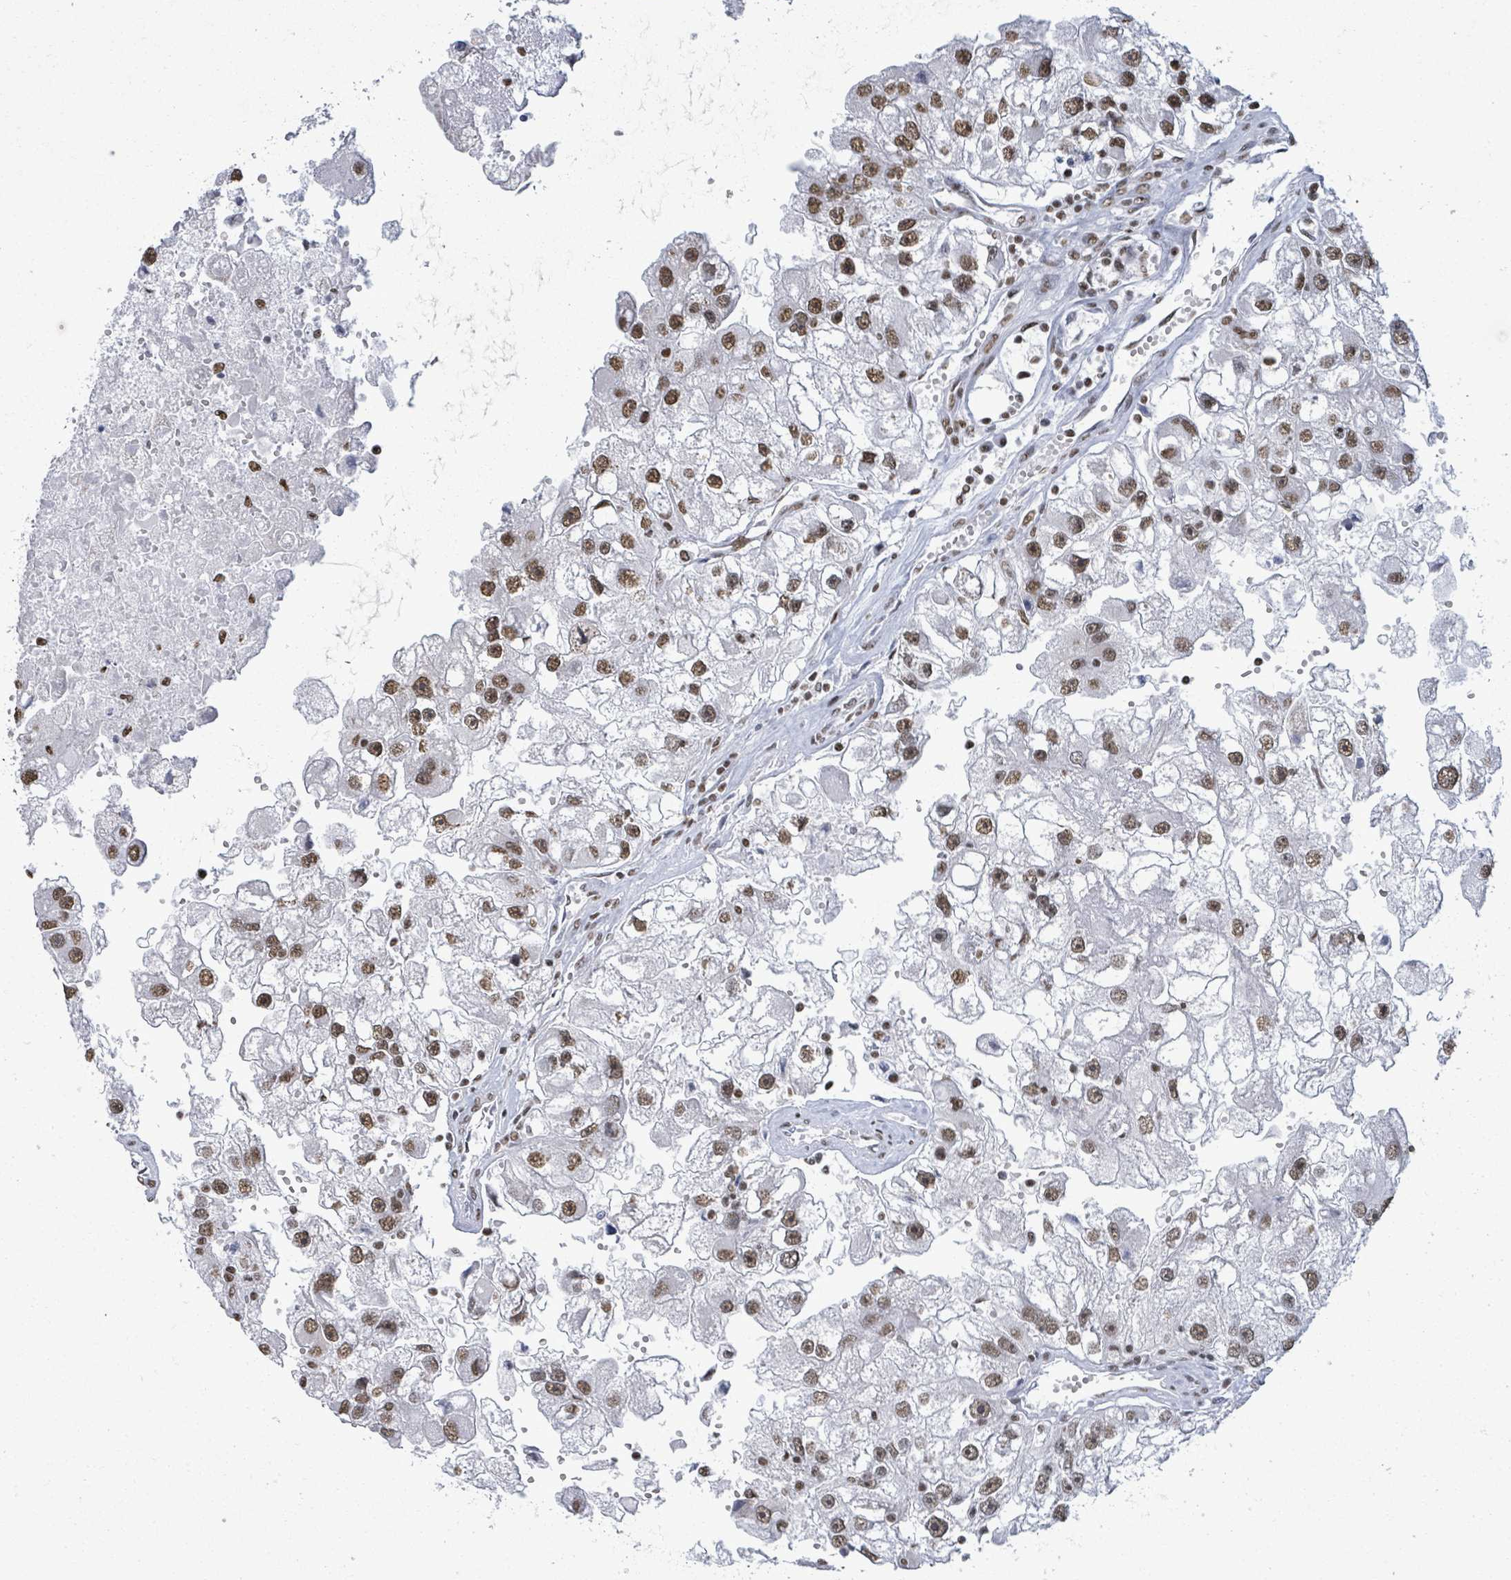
{"staining": {"intensity": "moderate", "quantity": ">75%", "location": "nuclear"}, "tissue": "renal cancer", "cell_type": "Tumor cells", "image_type": "cancer", "snomed": [{"axis": "morphology", "description": "Adenocarcinoma, NOS"}, {"axis": "topography", "description": "Kidney"}], "caption": "Immunohistochemical staining of renal cancer displays medium levels of moderate nuclear staining in about >75% of tumor cells. (IHC, brightfield microscopy, high magnification).", "gene": "SAMD14", "patient": {"sex": "male", "age": 63}}